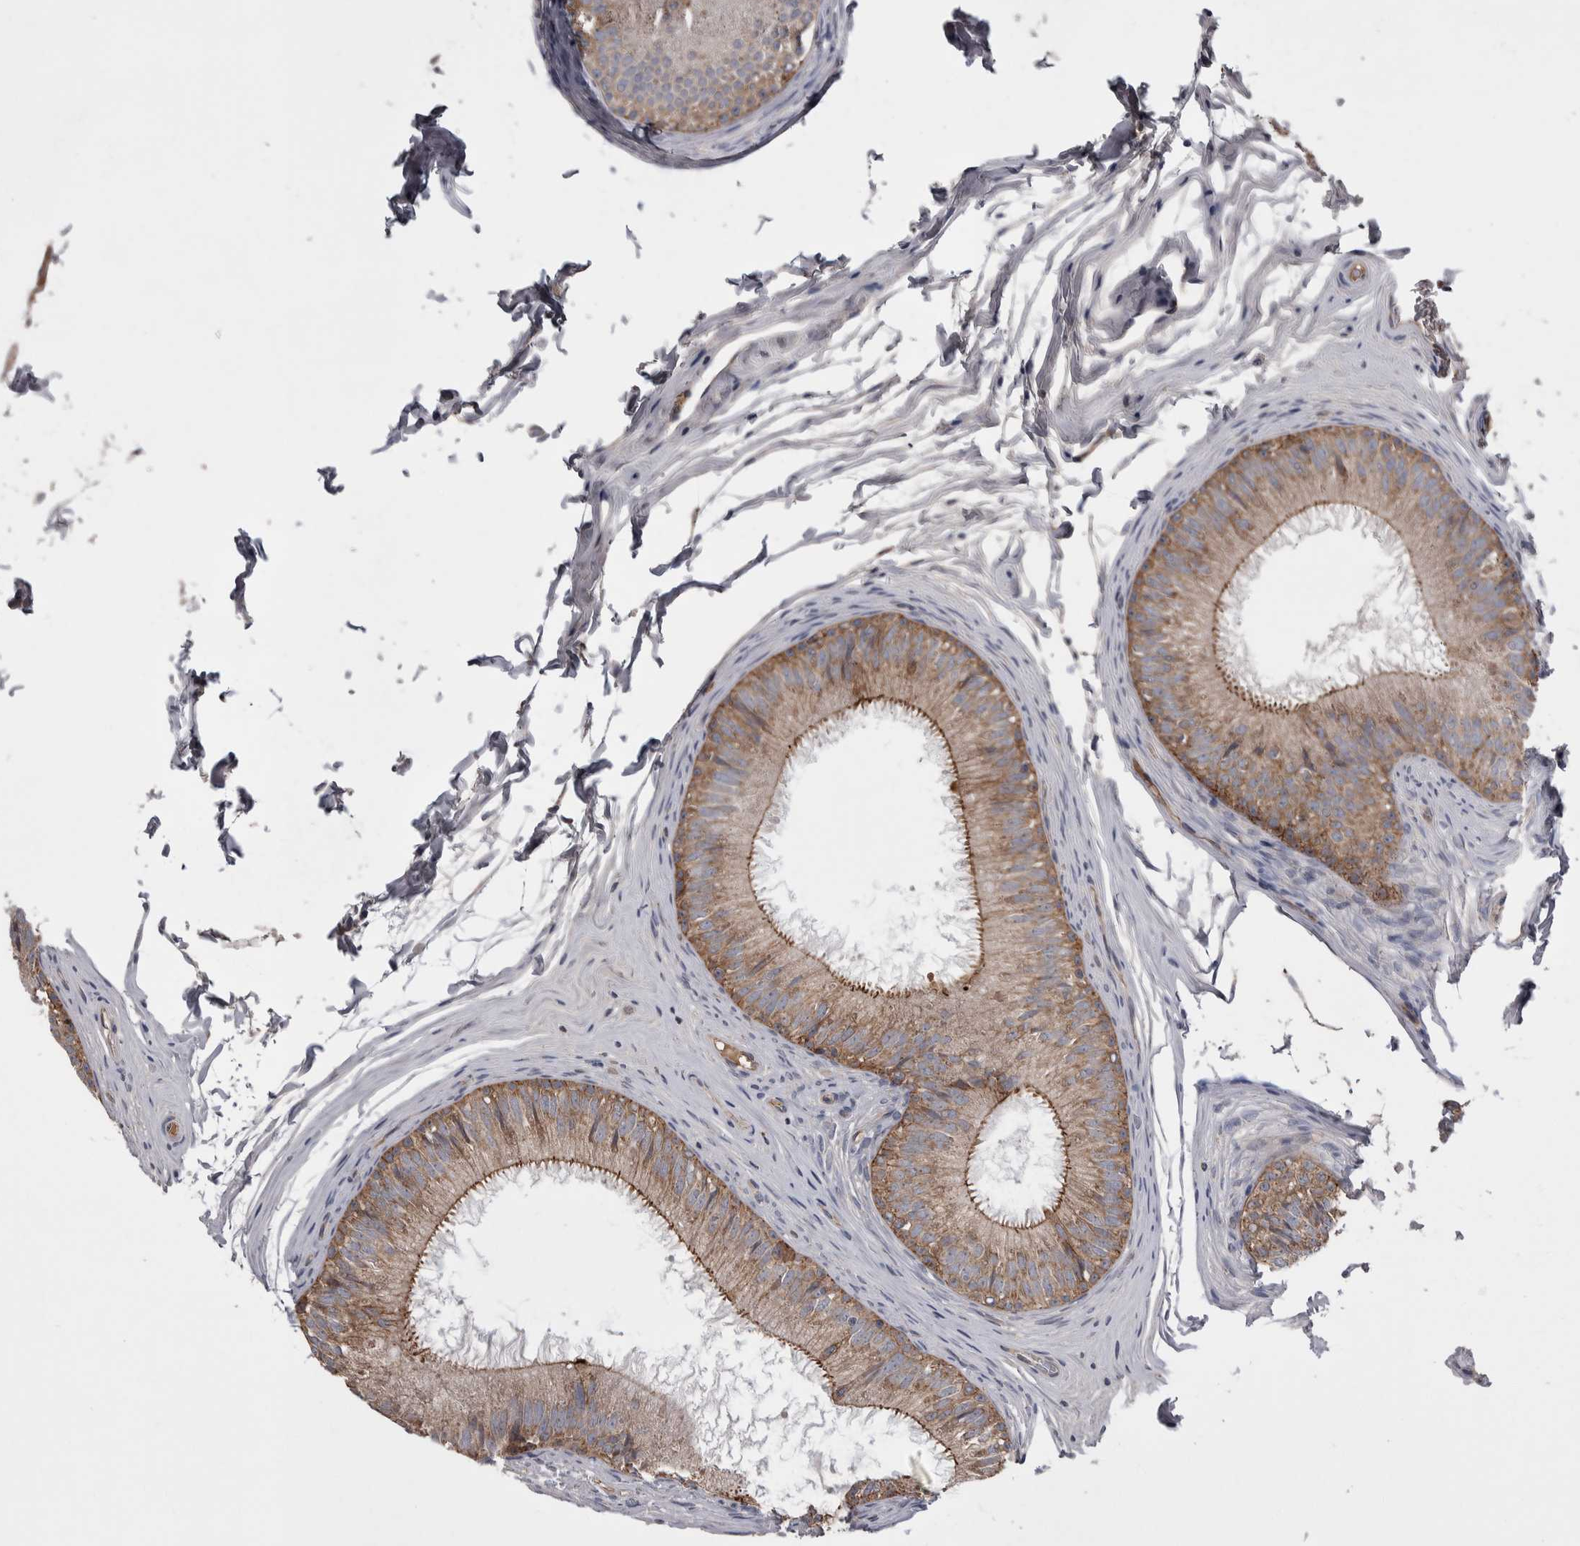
{"staining": {"intensity": "weak", "quantity": ">75%", "location": "cytoplasmic/membranous"}, "tissue": "epididymis", "cell_type": "Glandular cells", "image_type": "normal", "snomed": [{"axis": "morphology", "description": "Normal tissue, NOS"}, {"axis": "topography", "description": "Epididymis"}], "caption": "Immunohistochemistry (IHC) staining of normal epididymis, which exhibits low levels of weak cytoplasmic/membranous positivity in approximately >75% of glandular cells indicating weak cytoplasmic/membranous protein expression. The staining was performed using DAB (3,3'-diaminobenzidine) (brown) for protein detection and nuclei were counterstained in hematoxylin (blue).", "gene": "LIMA1", "patient": {"sex": "male", "age": 32}}